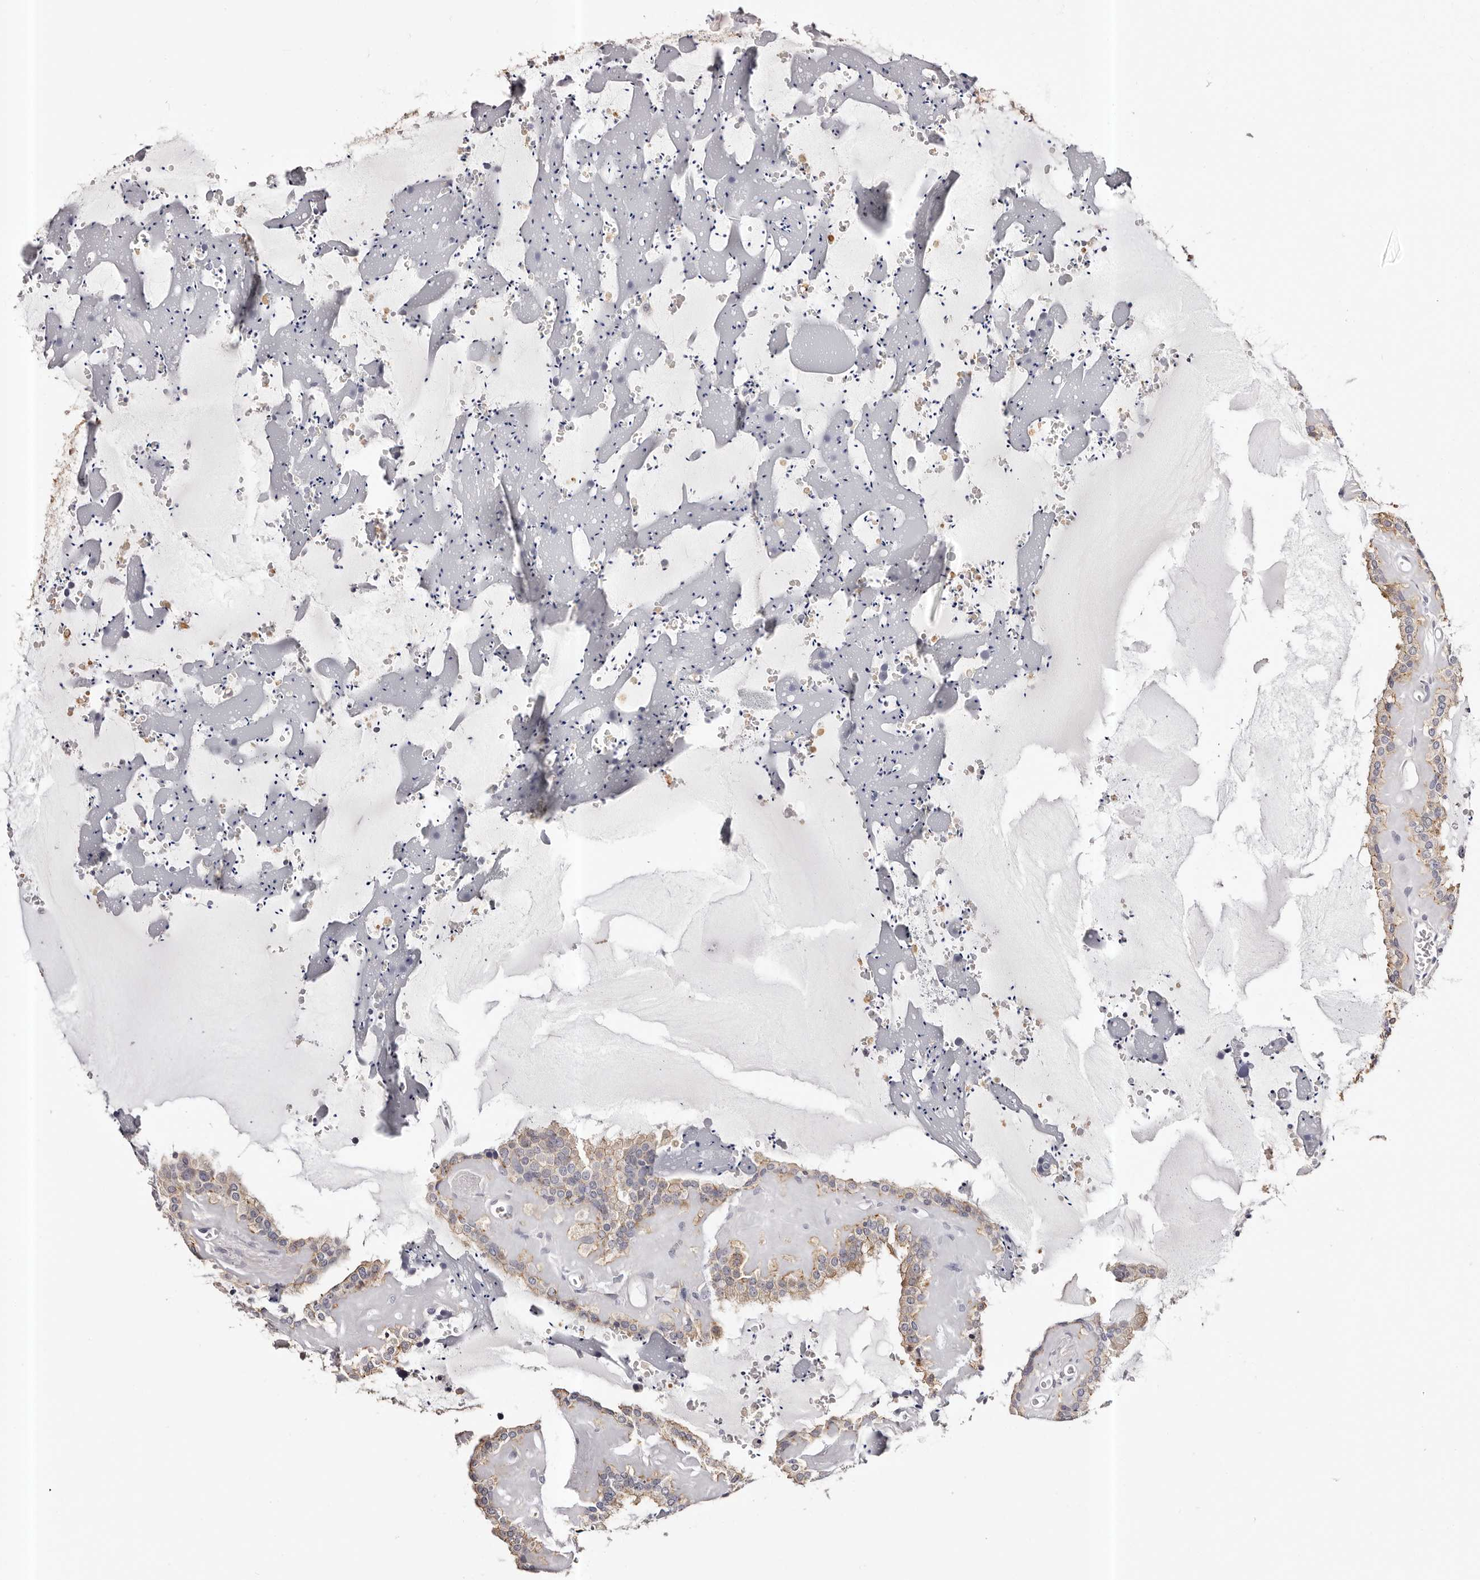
{"staining": {"intensity": "moderate", "quantity": ">75%", "location": "cytoplasmic/membranous"}, "tissue": "seminal vesicle", "cell_type": "Glandular cells", "image_type": "normal", "snomed": [{"axis": "morphology", "description": "Normal tissue, NOS"}, {"axis": "topography", "description": "Prostate"}, {"axis": "topography", "description": "Seminal veicle"}], "caption": "Protein staining shows moderate cytoplasmic/membranous positivity in about >75% of glandular cells in unremarkable seminal vesicle. Nuclei are stained in blue.", "gene": "ROM1", "patient": {"sex": "male", "age": 59}}